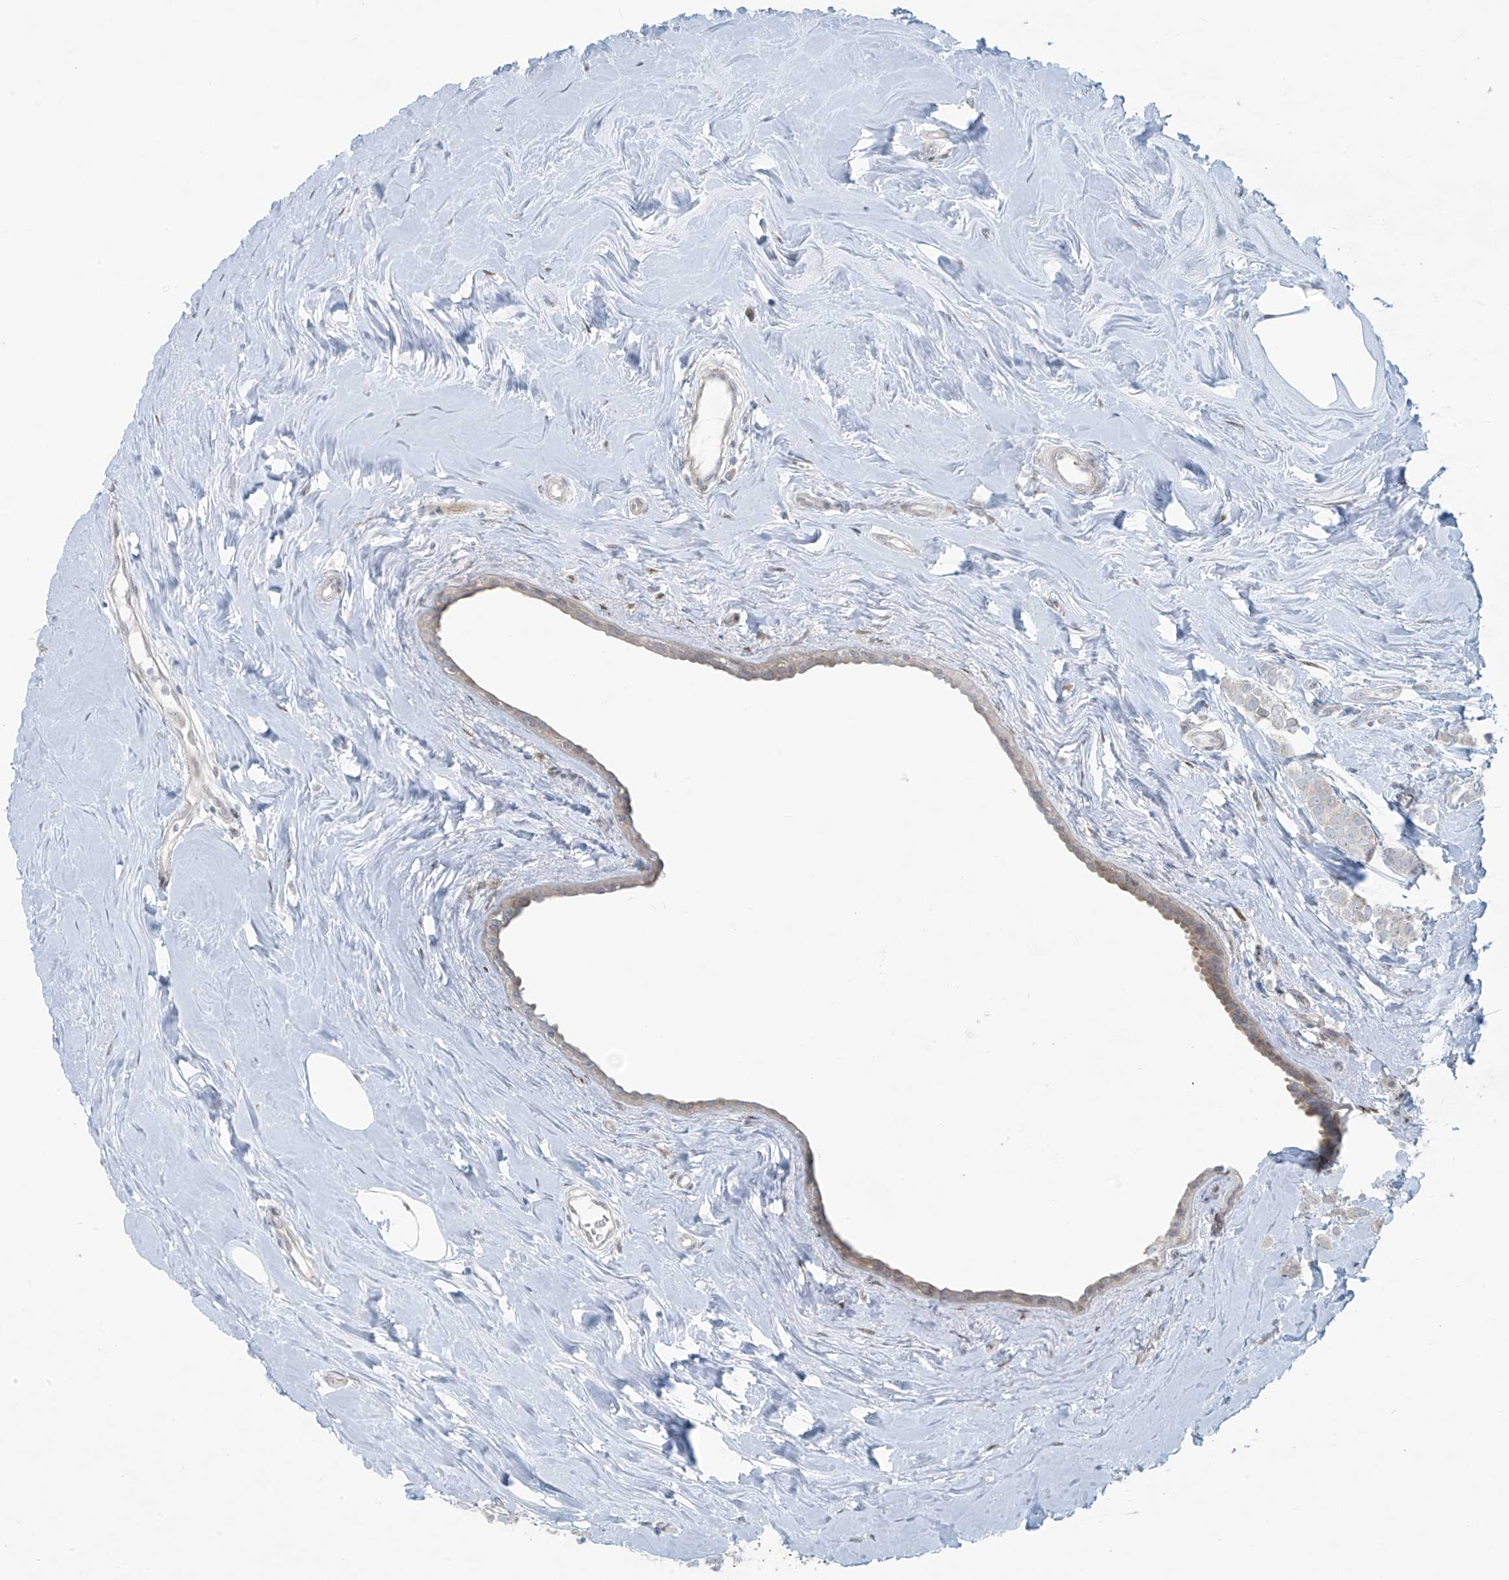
{"staining": {"intensity": "negative", "quantity": "none", "location": "none"}, "tissue": "breast cancer", "cell_type": "Tumor cells", "image_type": "cancer", "snomed": [{"axis": "morphology", "description": "Lobular carcinoma"}, {"axis": "topography", "description": "Breast"}], "caption": "A histopathology image of lobular carcinoma (breast) stained for a protein exhibits no brown staining in tumor cells. (Immunohistochemistry, brightfield microscopy, high magnification).", "gene": "PPAT", "patient": {"sex": "female", "age": 47}}